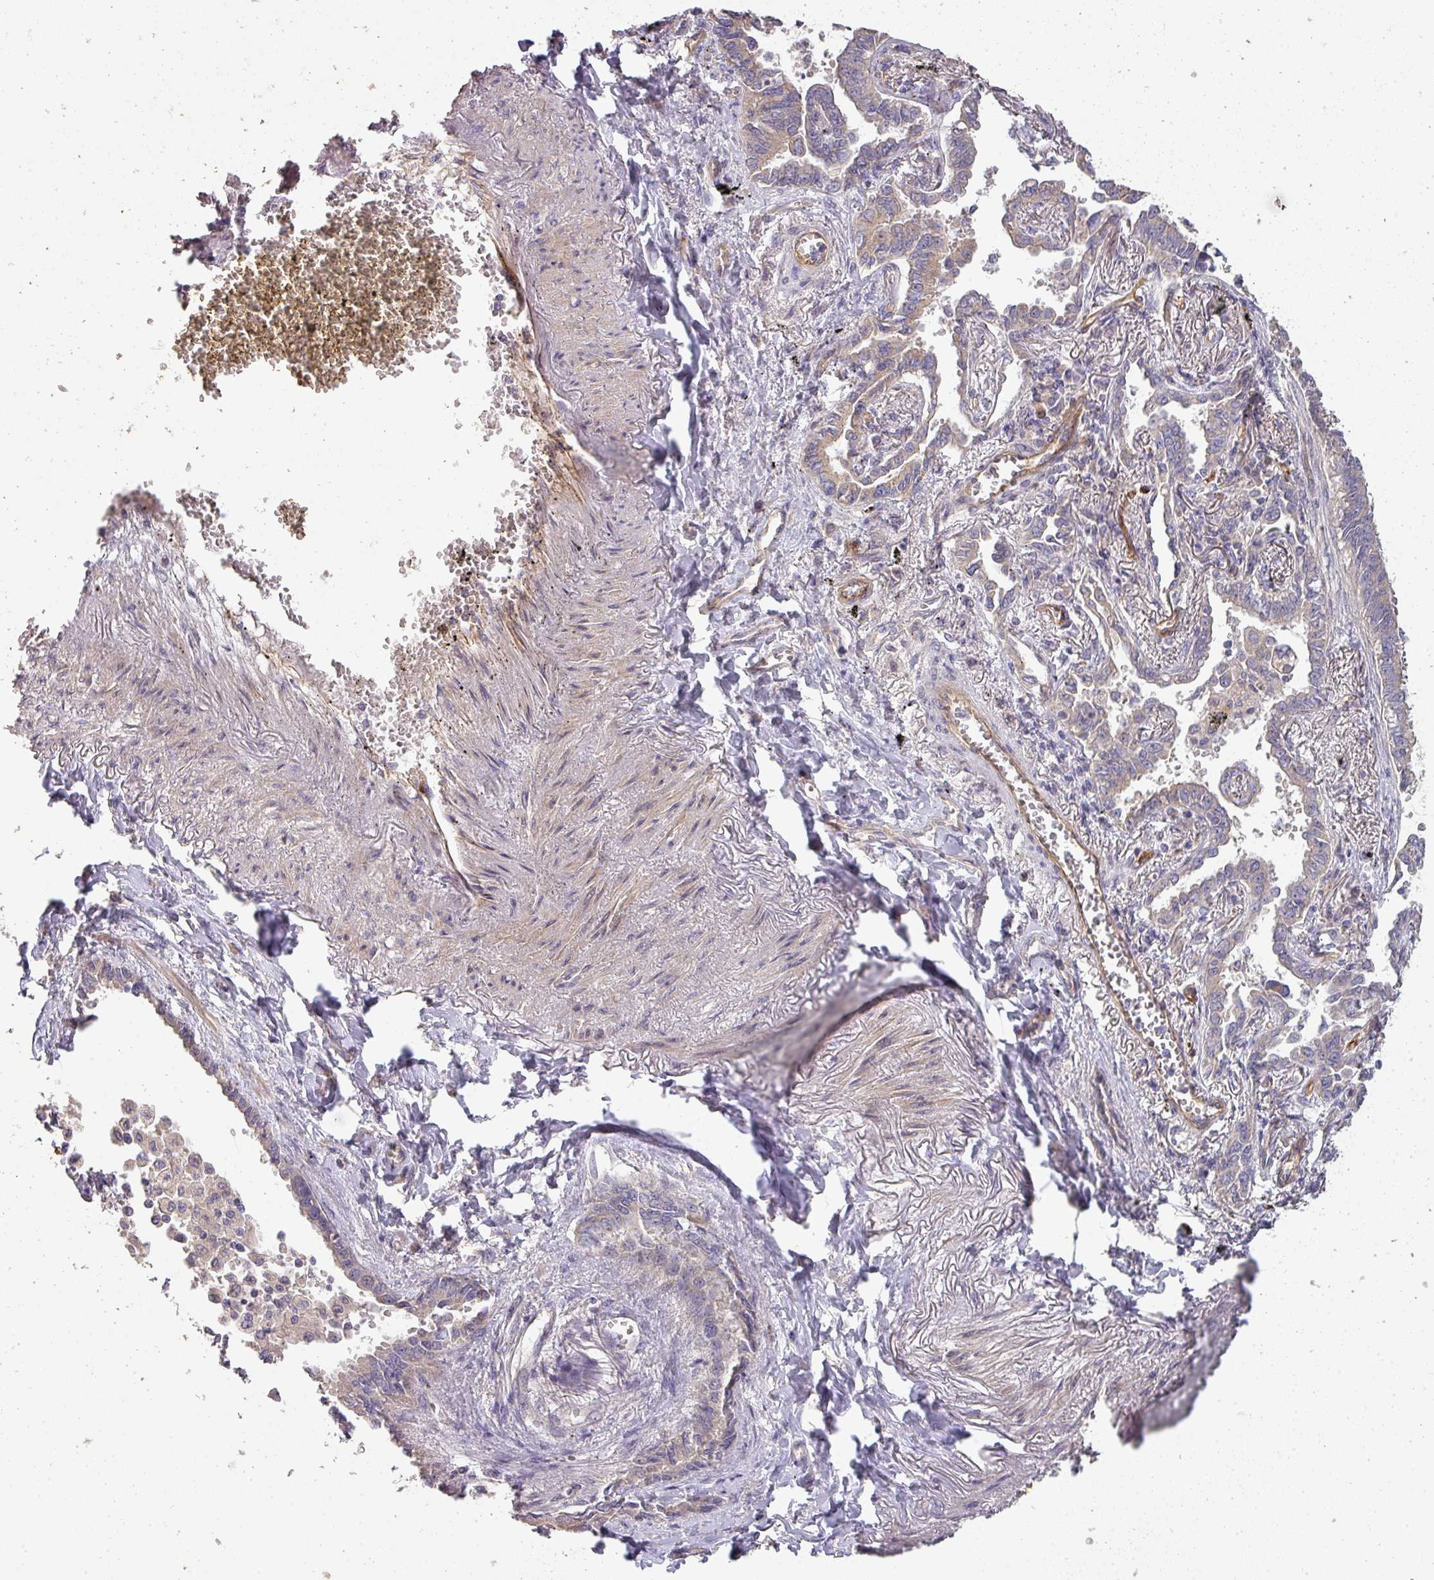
{"staining": {"intensity": "weak", "quantity": "<25%", "location": "cytoplasmic/membranous"}, "tissue": "lung cancer", "cell_type": "Tumor cells", "image_type": "cancer", "snomed": [{"axis": "morphology", "description": "Adenocarcinoma, NOS"}, {"axis": "topography", "description": "Lung"}], "caption": "High power microscopy image of an IHC histopathology image of lung cancer (adenocarcinoma), revealing no significant positivity in tumor cells.", "gene": "PCDH1", "patient": {"sex": "male", "age": 67}}